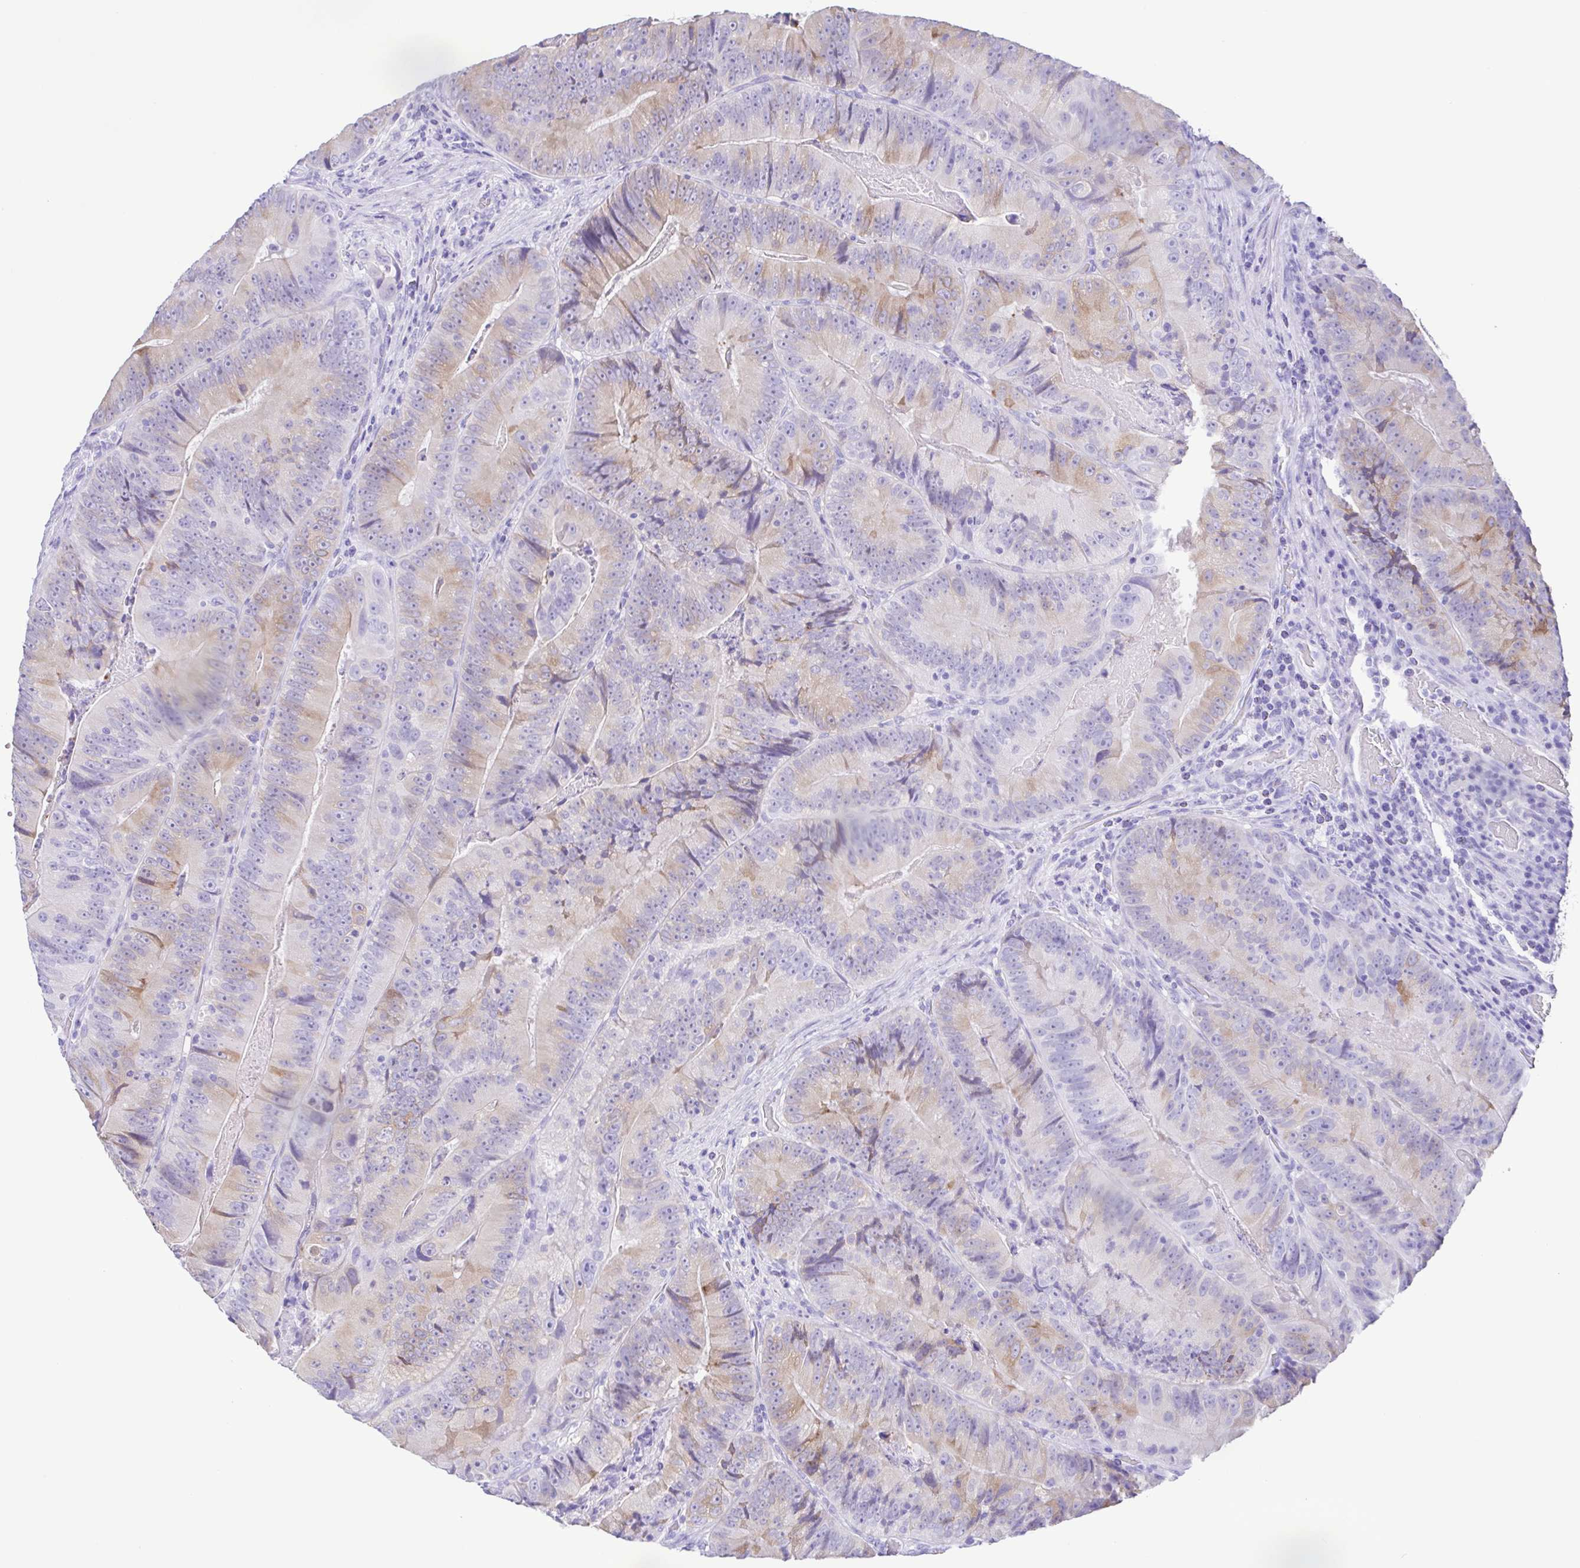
{"staining": {"intensity": "moderate", "quantity": "<25%", "location": "cytoplasmic/membranous"}, "tissue": "colorectal cancer", "cell_type": "Tumor cells", "image_type": "cancer", "snomed": [{"axis": "morphology", "description": "Adenocarcinoma, NOS"}, {"axis": "topography", "description": "Colon"}], "caption": "Moderate cytoplasmic/membranous positivity for a protein is appreciated in approximately <25% of tumor cells of colorectal cancer using IHC.", "gene": "ERP27", "patient": {"sex": "female", "age": 86}}